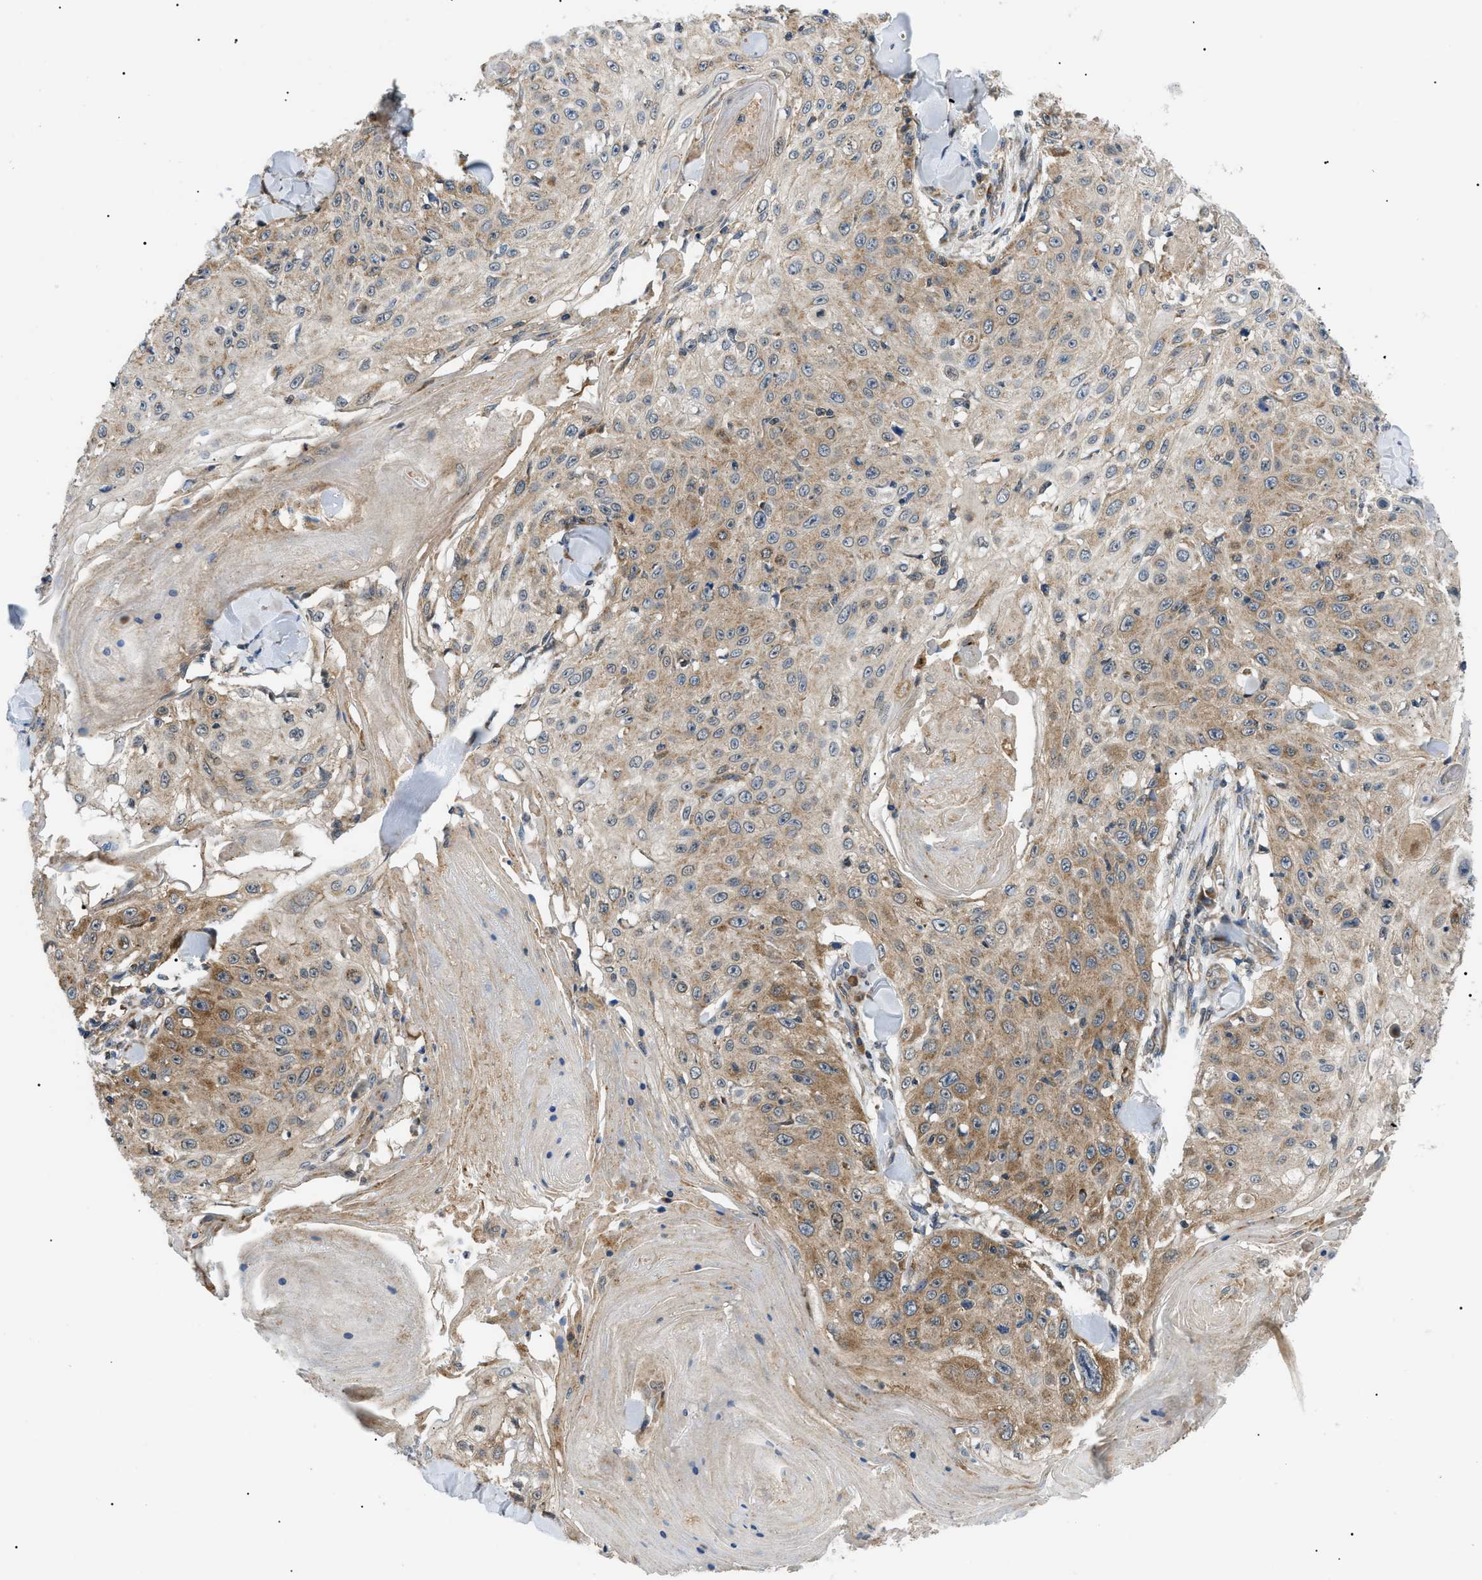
{"staining": {"intensity": "moderate", "quantity": ">75%", "location": "cytoplasmic/membranous"}, "tissue": "skin cancer", "cell_type": "Tumor cells", "image_type": "cancer", "snomed": [{"axis": "morphology", "description": "Squamous cell carcinoma, NOS"}, {"axis": "topography", "description": "Skin"}], "caption": "Brown immunohistochemical staining in human squamous cell carcinoma (skin) demonstrates moderate cytoplasmic/membranous positivity in approximately >75% of tumor cells. The staining was performed using DAB (3,3'-diaminobenzidine) to visualize the protein expression in brown, while the nuclei were stained in blue with hematoxylin (Magnification: 20x).", "gene": "SRPK1", "patient": {"sex": "male", "age": 86}}